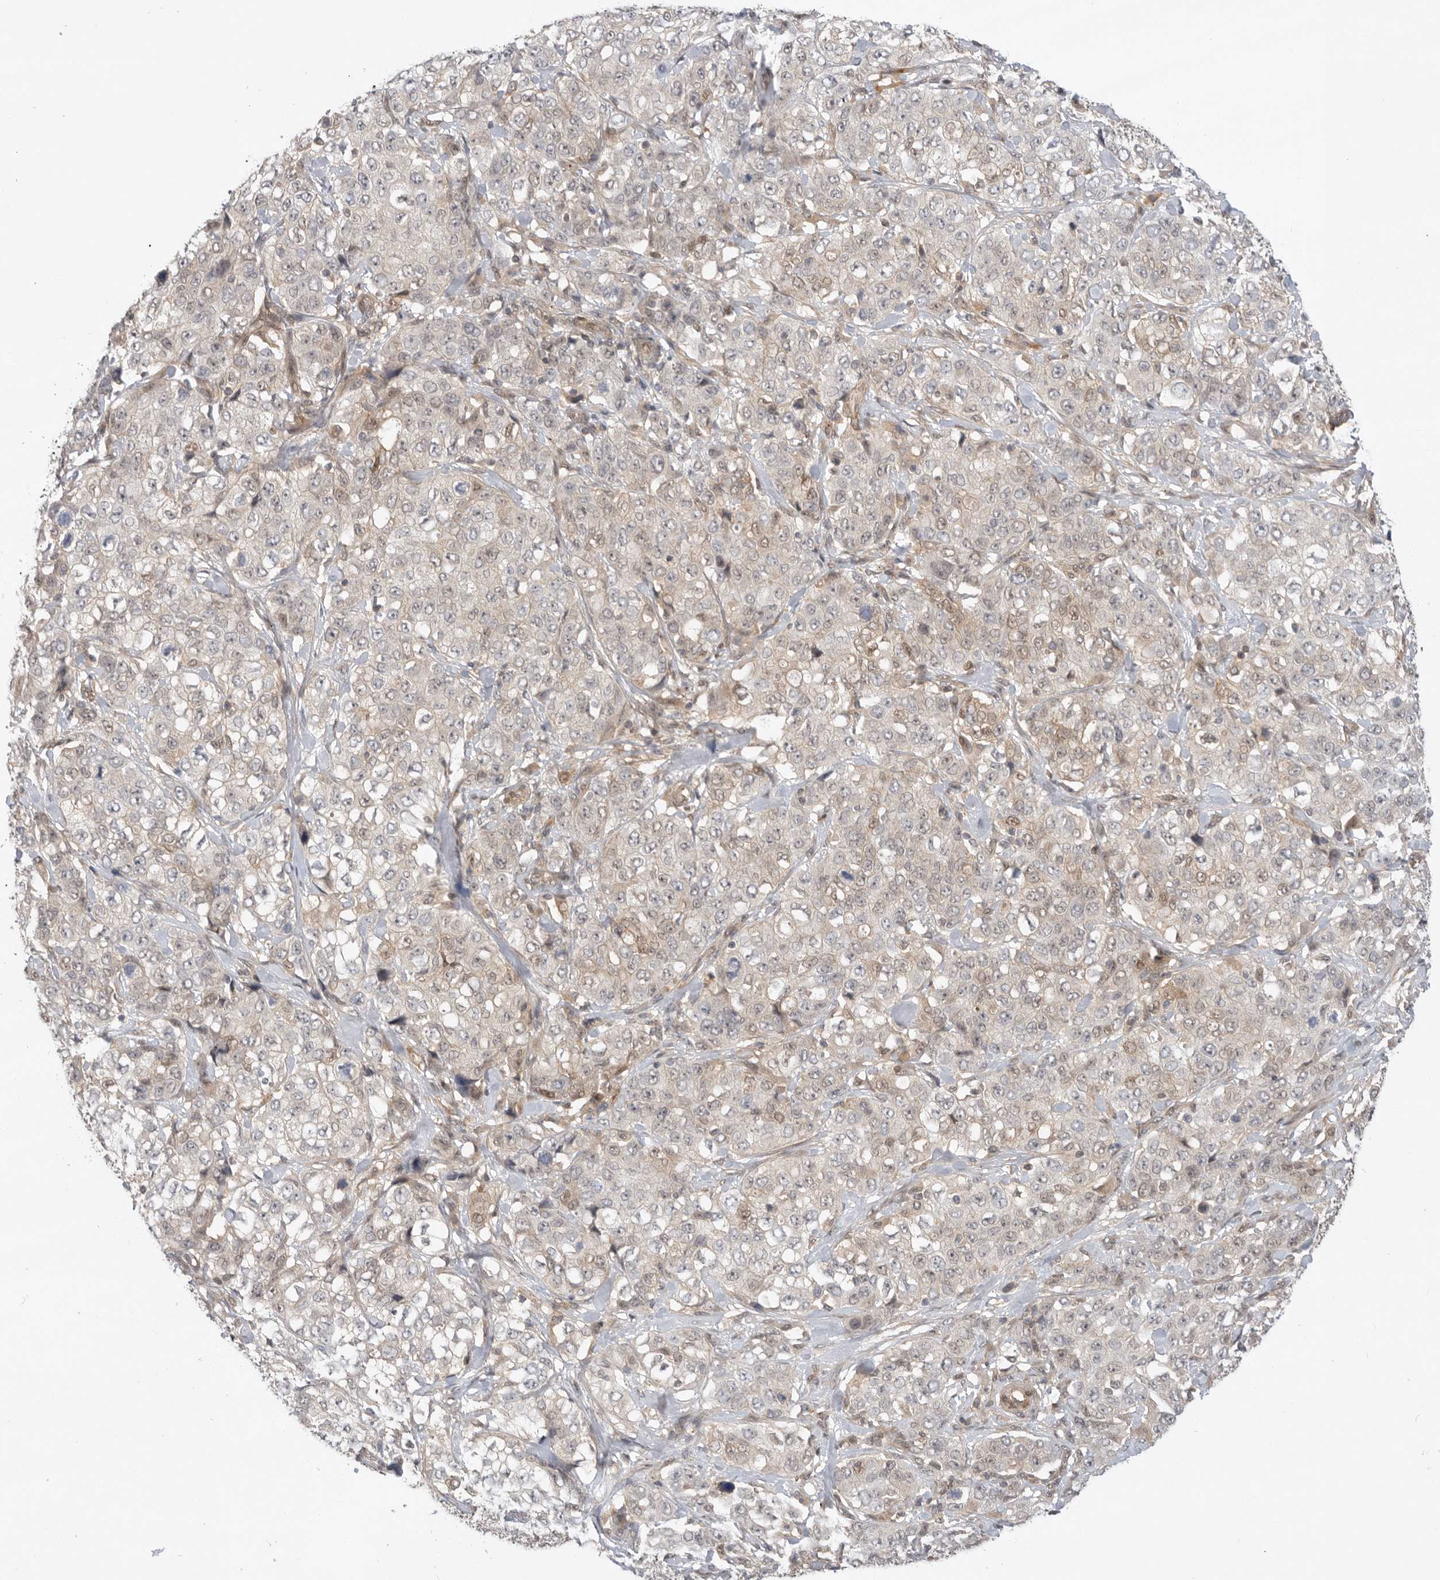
{"staining": {"intensity": "weak", "quantity": "<25%", "location": "cytoplasmic/membranous"}, "tissue": "stomach cancer", "cell_type": "Tumor cells", "image_type": "cancer", "snomed": [{"axis": "morphology", "description": "Adenocarcinoma, NOS"}, {"axis": "topography", "description": "Stomach"}], "caption": "Human stomach adenocarcinoma stained for a protein using IHC reveals no staining in tumor cells.", "gene": "DCAF8", "patient": {"sex": "male", "age": 48}}